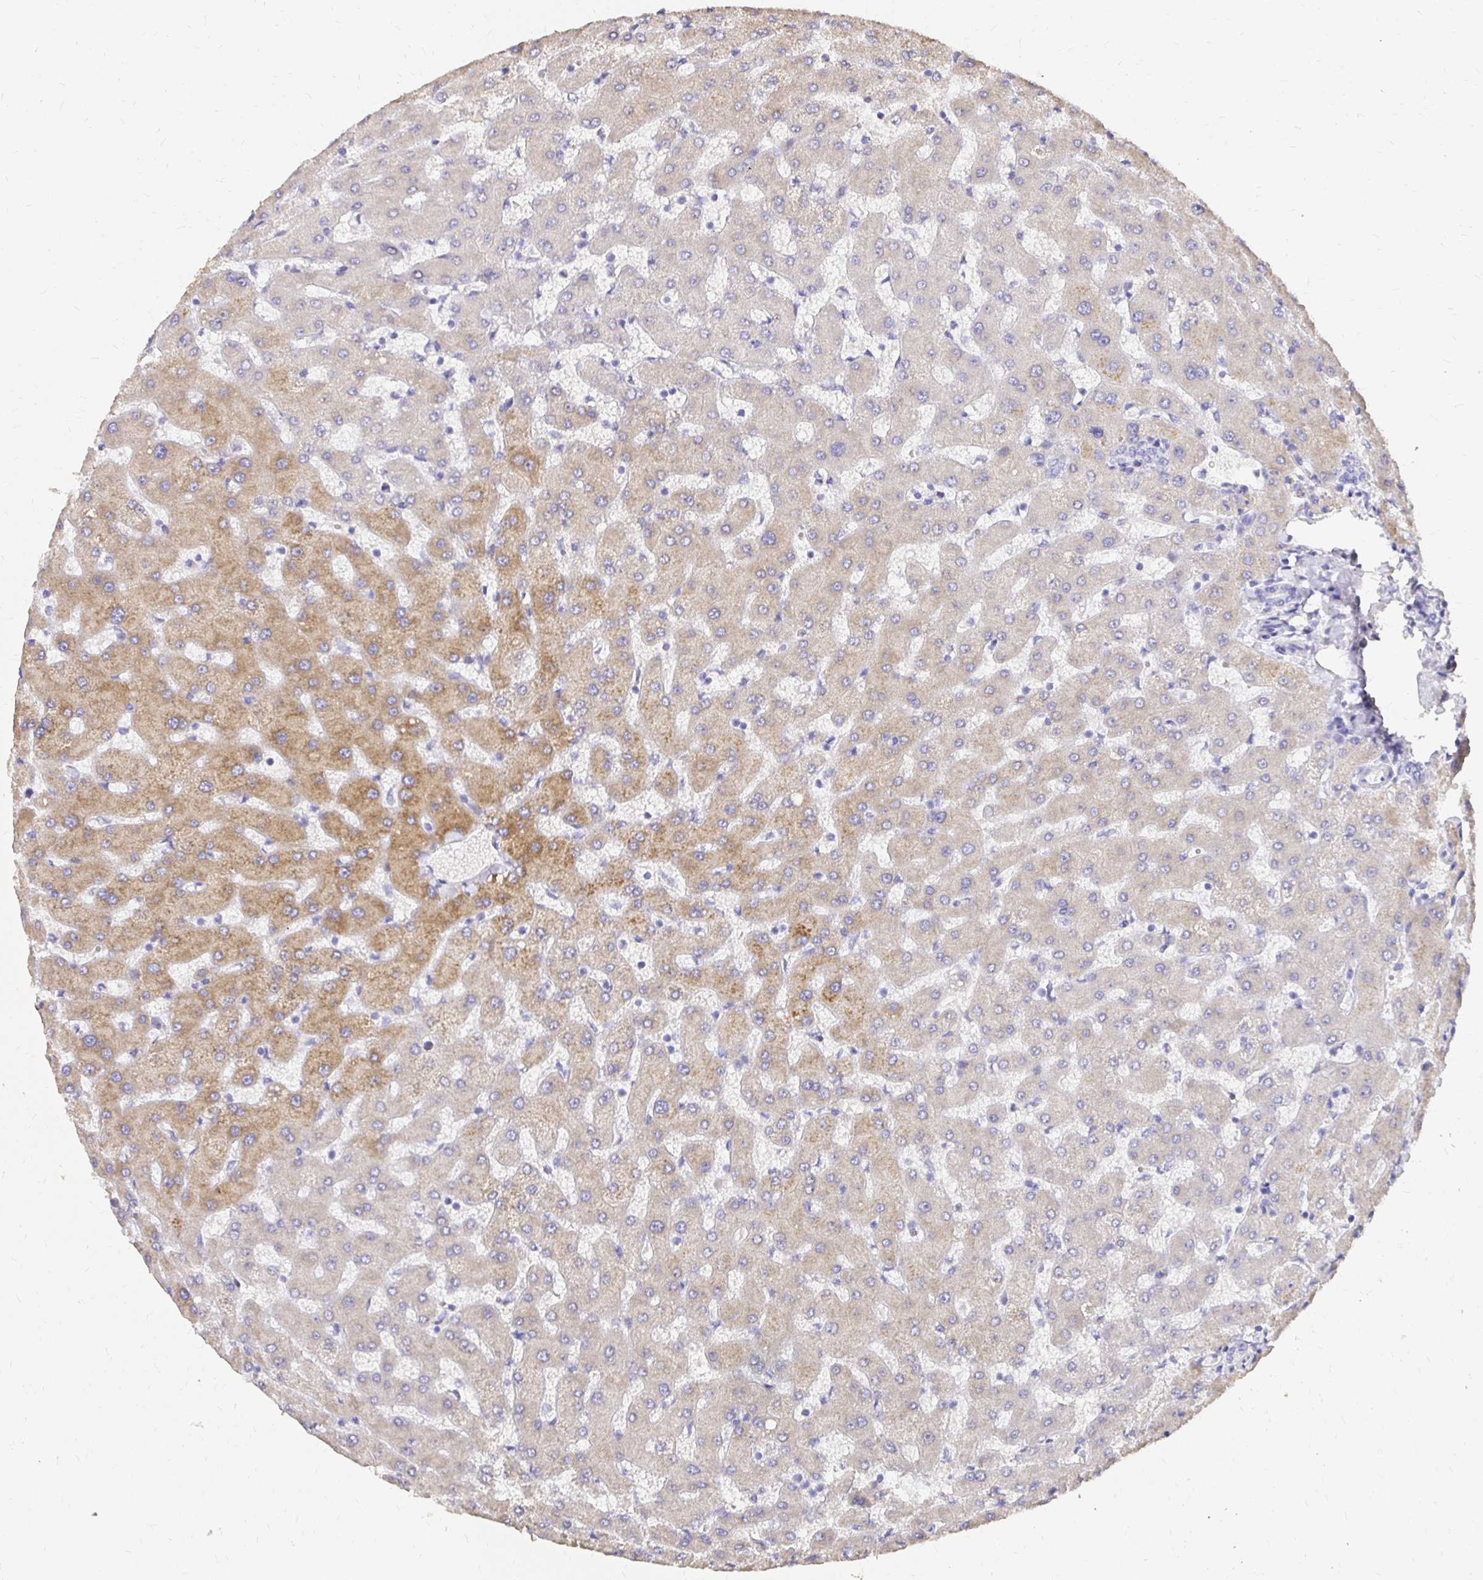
{"staining": {"intensity": "negative", "quantity": "none", "location": "none"}, "tissue": "liver", "cell_type": "Cholangiocytes", "image_type": "normal", "snomed": [{"axis": "morphology", "description": "Normal tissue, NOS"}, {"axis": "topography", "description": "Liver"}], "caption": "The micrograph reveals no significant staining in cholangiocytes of liver.", "gene": "UGT1A6", "patient": {"sex": "female", "age": 63}}